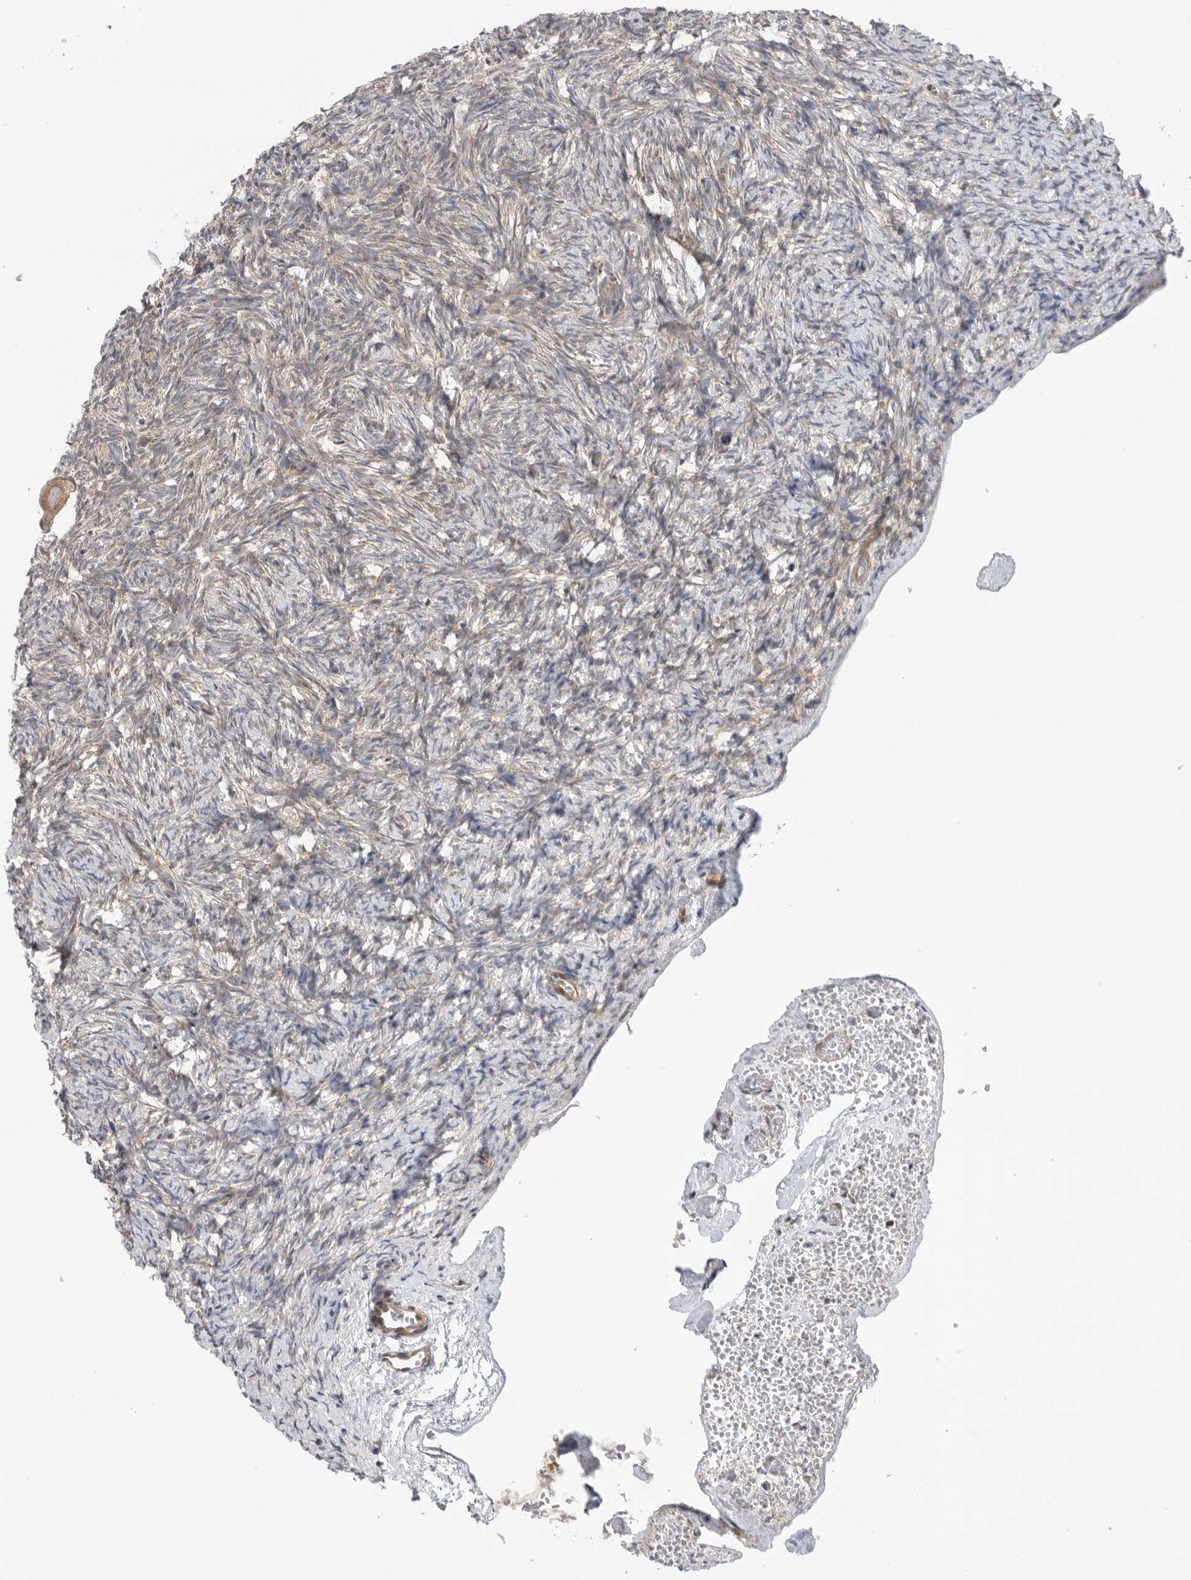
{"staining": {"intensity": "moderate", "quantity": ">75%", "location": "cytoplasmic/membranous"}, "tissue": "ovary", "cell_type": "Follicle cells", "image_type": "normal", "snomed": [{"axis": "morphology", "description": "Normal tissue, NOS"}, {"axis": "topography", "description": "Ovary"}], "caption": "Brown immunohistochemical staining in benign ovary demonstrates moderate cytoplasmic/membranous expression in approximately >75% of follicle cells. The protein of interest is stained brown, and the nuclei are stained in blue (DAB (3,3'-diaminobenzidine) IHC with brightfield microscopy, high magnification).", "gene": "DCAF8", "patient": {"sex": "female", "age": 34}}